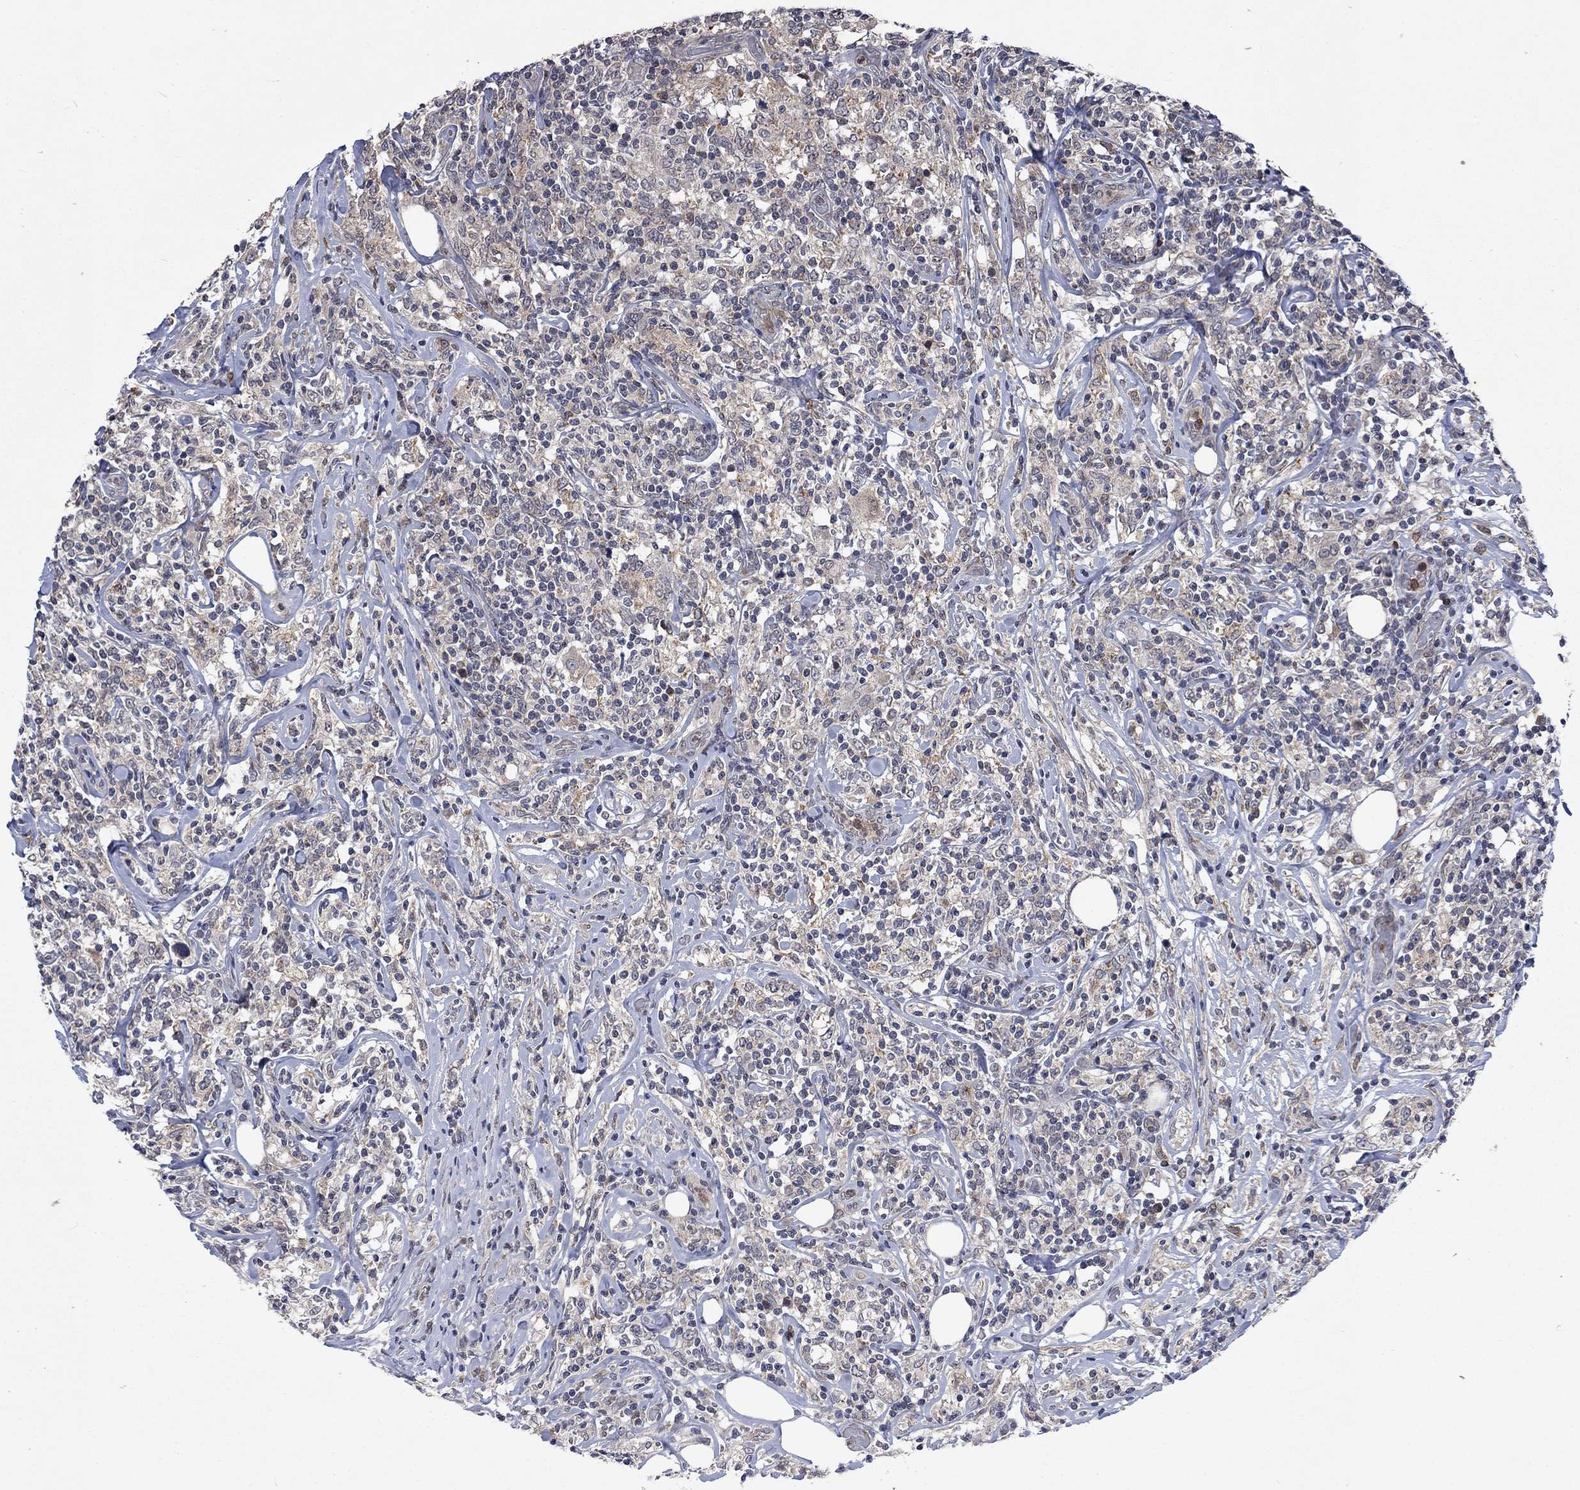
{"staining": {"intensity": "negative", "quantity": "none", "location": "none"}, "tissue": "lymphoma", "cell_type": "Tumor cells", "image_type": "cancer", "snomed": [{"axis": "morphology", "description": "Malignant lymphoma, non-Hodgkin's type, High grade"}, {"axis": "topography", "description": "Lymph node"}], "caption": "IHC micrograph of human lymphoma stained for a protein (brown), which exhibits no expression in tumor cells.", "gene": "PPP1R9A", "patient": {"sex": "female", "age": 84}}